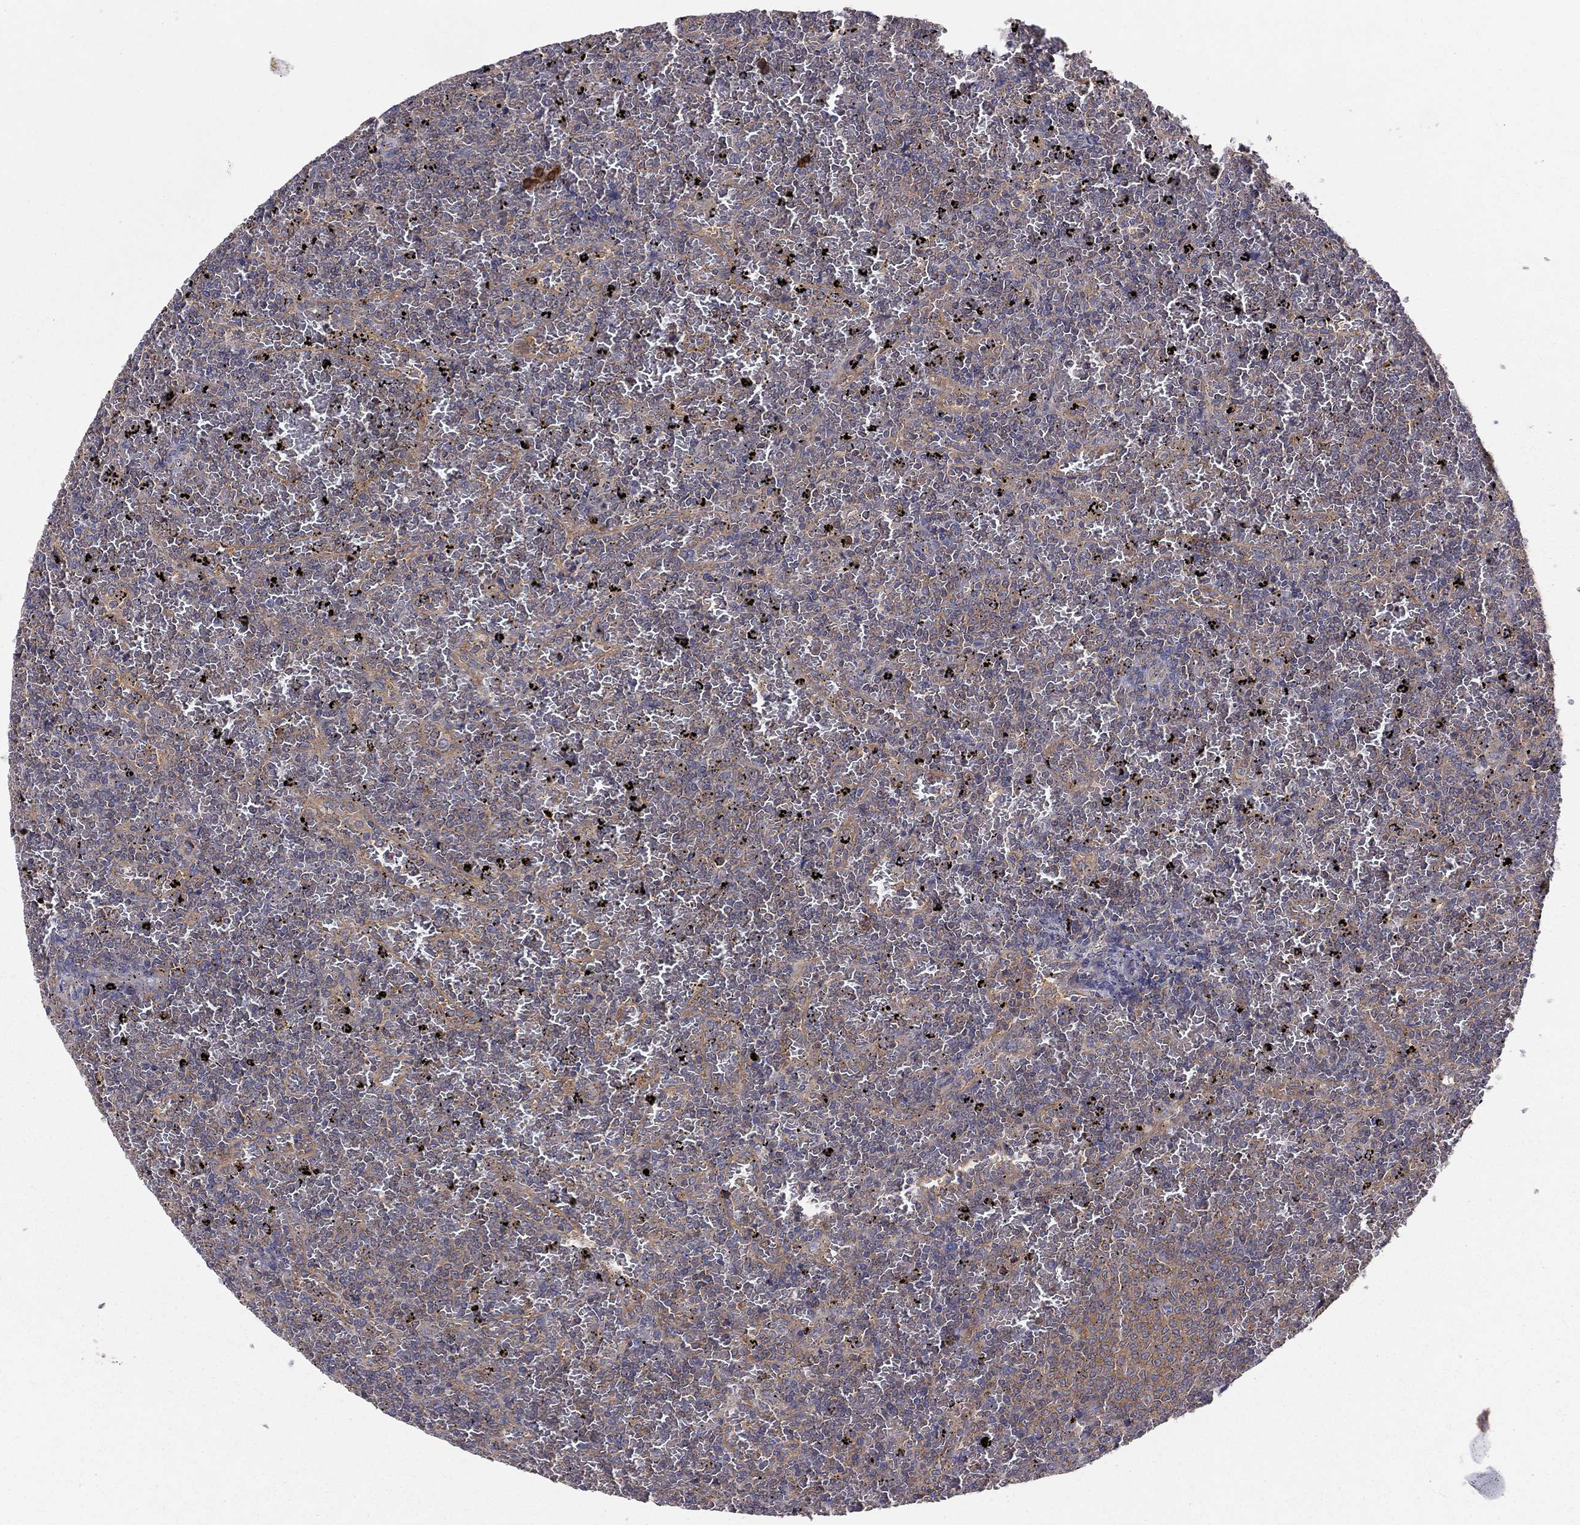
{"staining": {"intensity": "negative", "quantity": "none", "location": "none"}, "tissue": "lymphoma", "cell_type": "Tumor cells", "image_type": "cancer", "snomed": [{"axis": "morphology", "description": "Malignant lymphoma, non-Hodgkin's type, Low grade"}, {"axis": "topography", "description": "Spleen"}], "caption": "This histopathology image is of low-grade malignant lymphoma, non-Hodgkin's type stained with IHC to label a protein in brown with the nuclei are counter-stained blue. There is no staining in tumor cells.", "gene": "RNF123", "patient": {"sex": "female", "age": 77}}